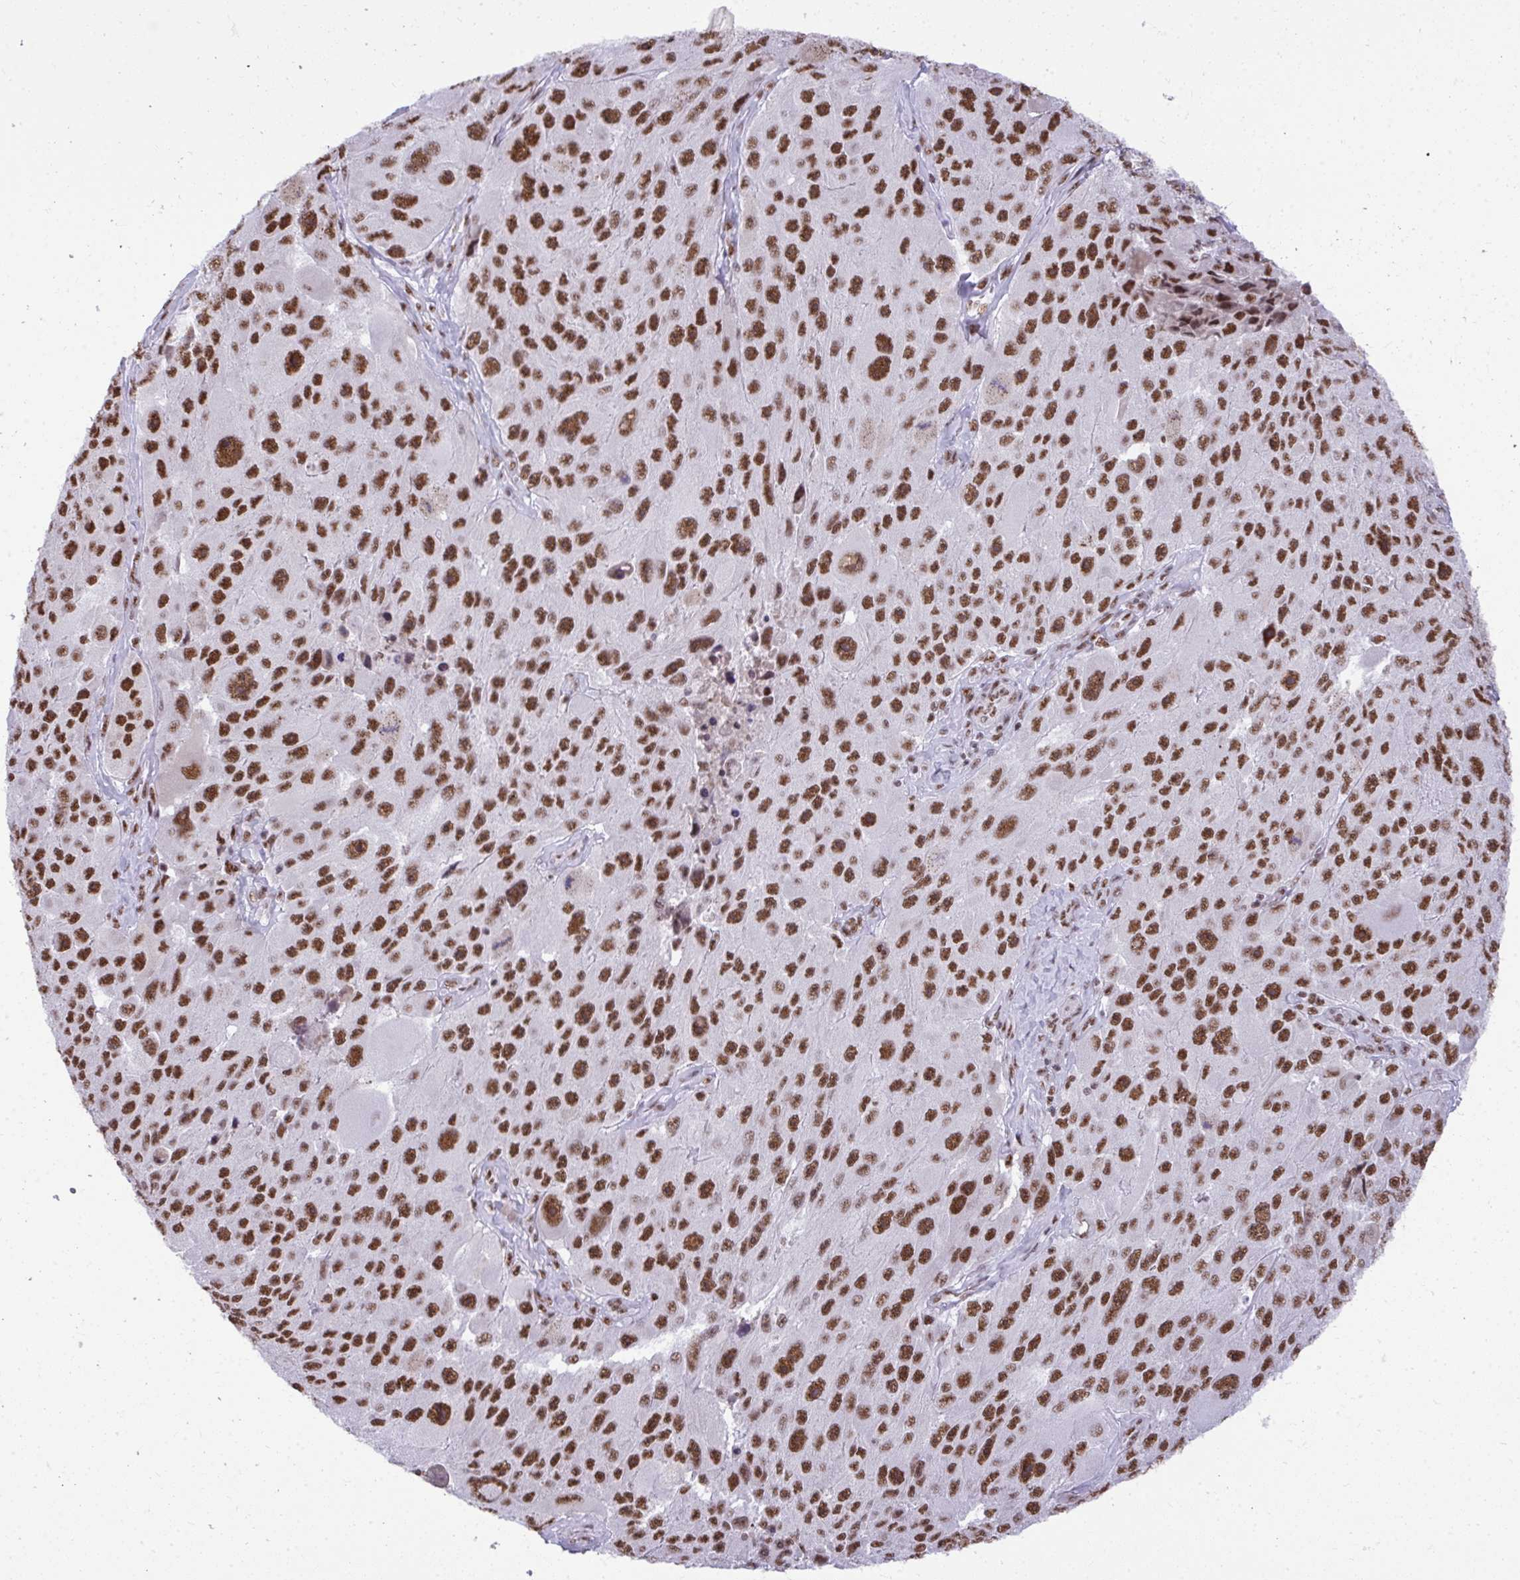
{"staining": {"intensity": "strong", "quantity": ">75%", "location": "nuclear"}, "tissue": "melanoma", "cell_type": "Tumor cells", "image_type": "cancer", "snomed": [{"axis": "morphology", "description": "Malignant melanoma, Metastatic site"}, {"axis": "topography", "description": "Lymph node"}], "caption": "Melanoma was stained to show a protein in brown. There is high levels of strong nuclear staining in about >75% of tumor cells.", "gene": "PRPF19", "patient": {"sex": "male", "age": 62}}